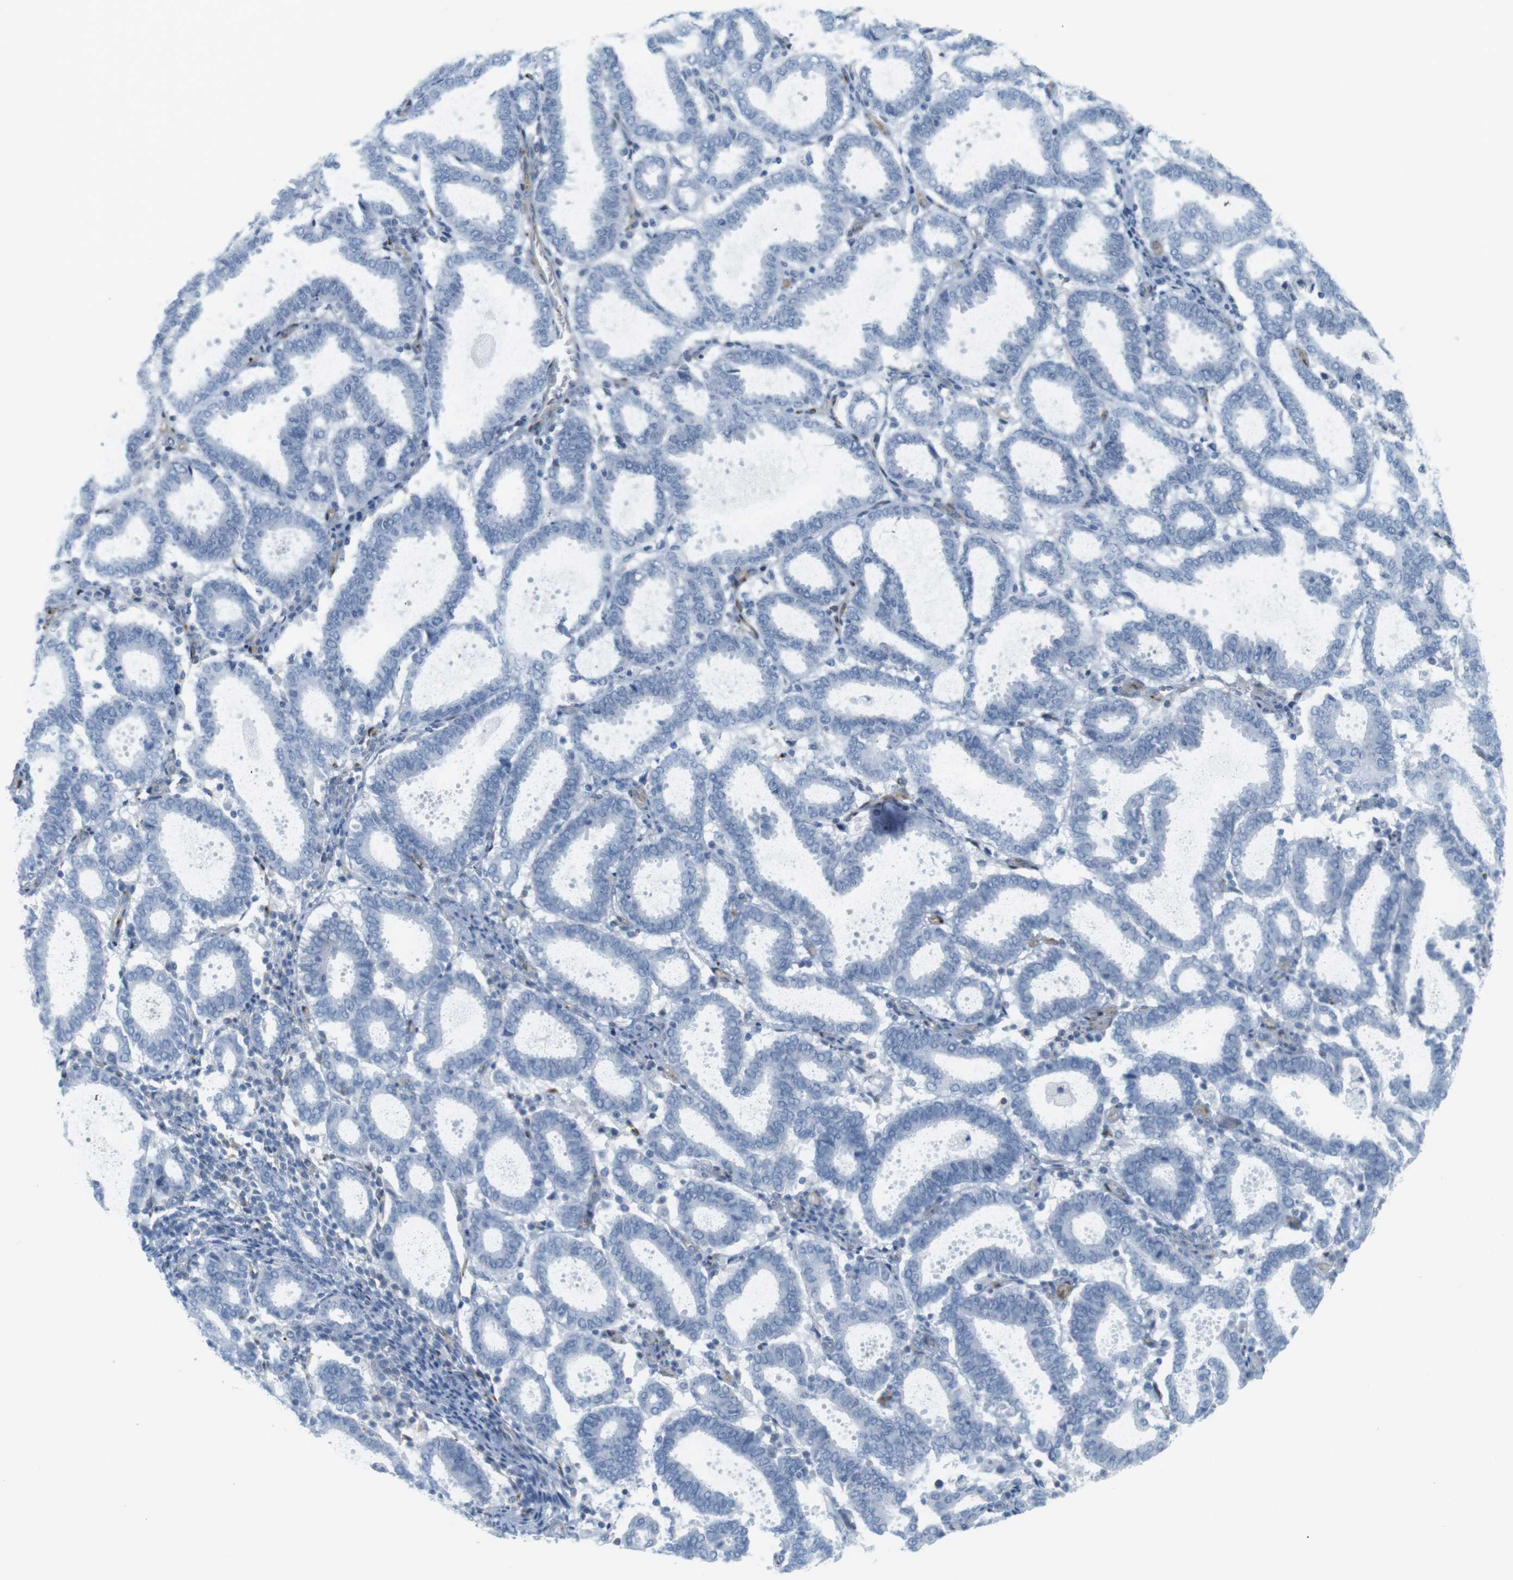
{"staining": {"intensity": "negative", "quantity": "none", "location": "none"}, "tissue": "endometrial cancer", "cell_type": "Tumor cells", "image_type": "cancer", "snomed": [{"axis": "morphology", "description": "Adenocarcinoma, NOS"}, {"axis": "topography", "description": "Uterus"}], "caption": "Immunohistochemistry of endometrial adenocarcinoma displays no positivity in tumor cells. Nuclei are stained in blue.", "gene": "F2R", "patient": {"sex": "female", "age": 83}}